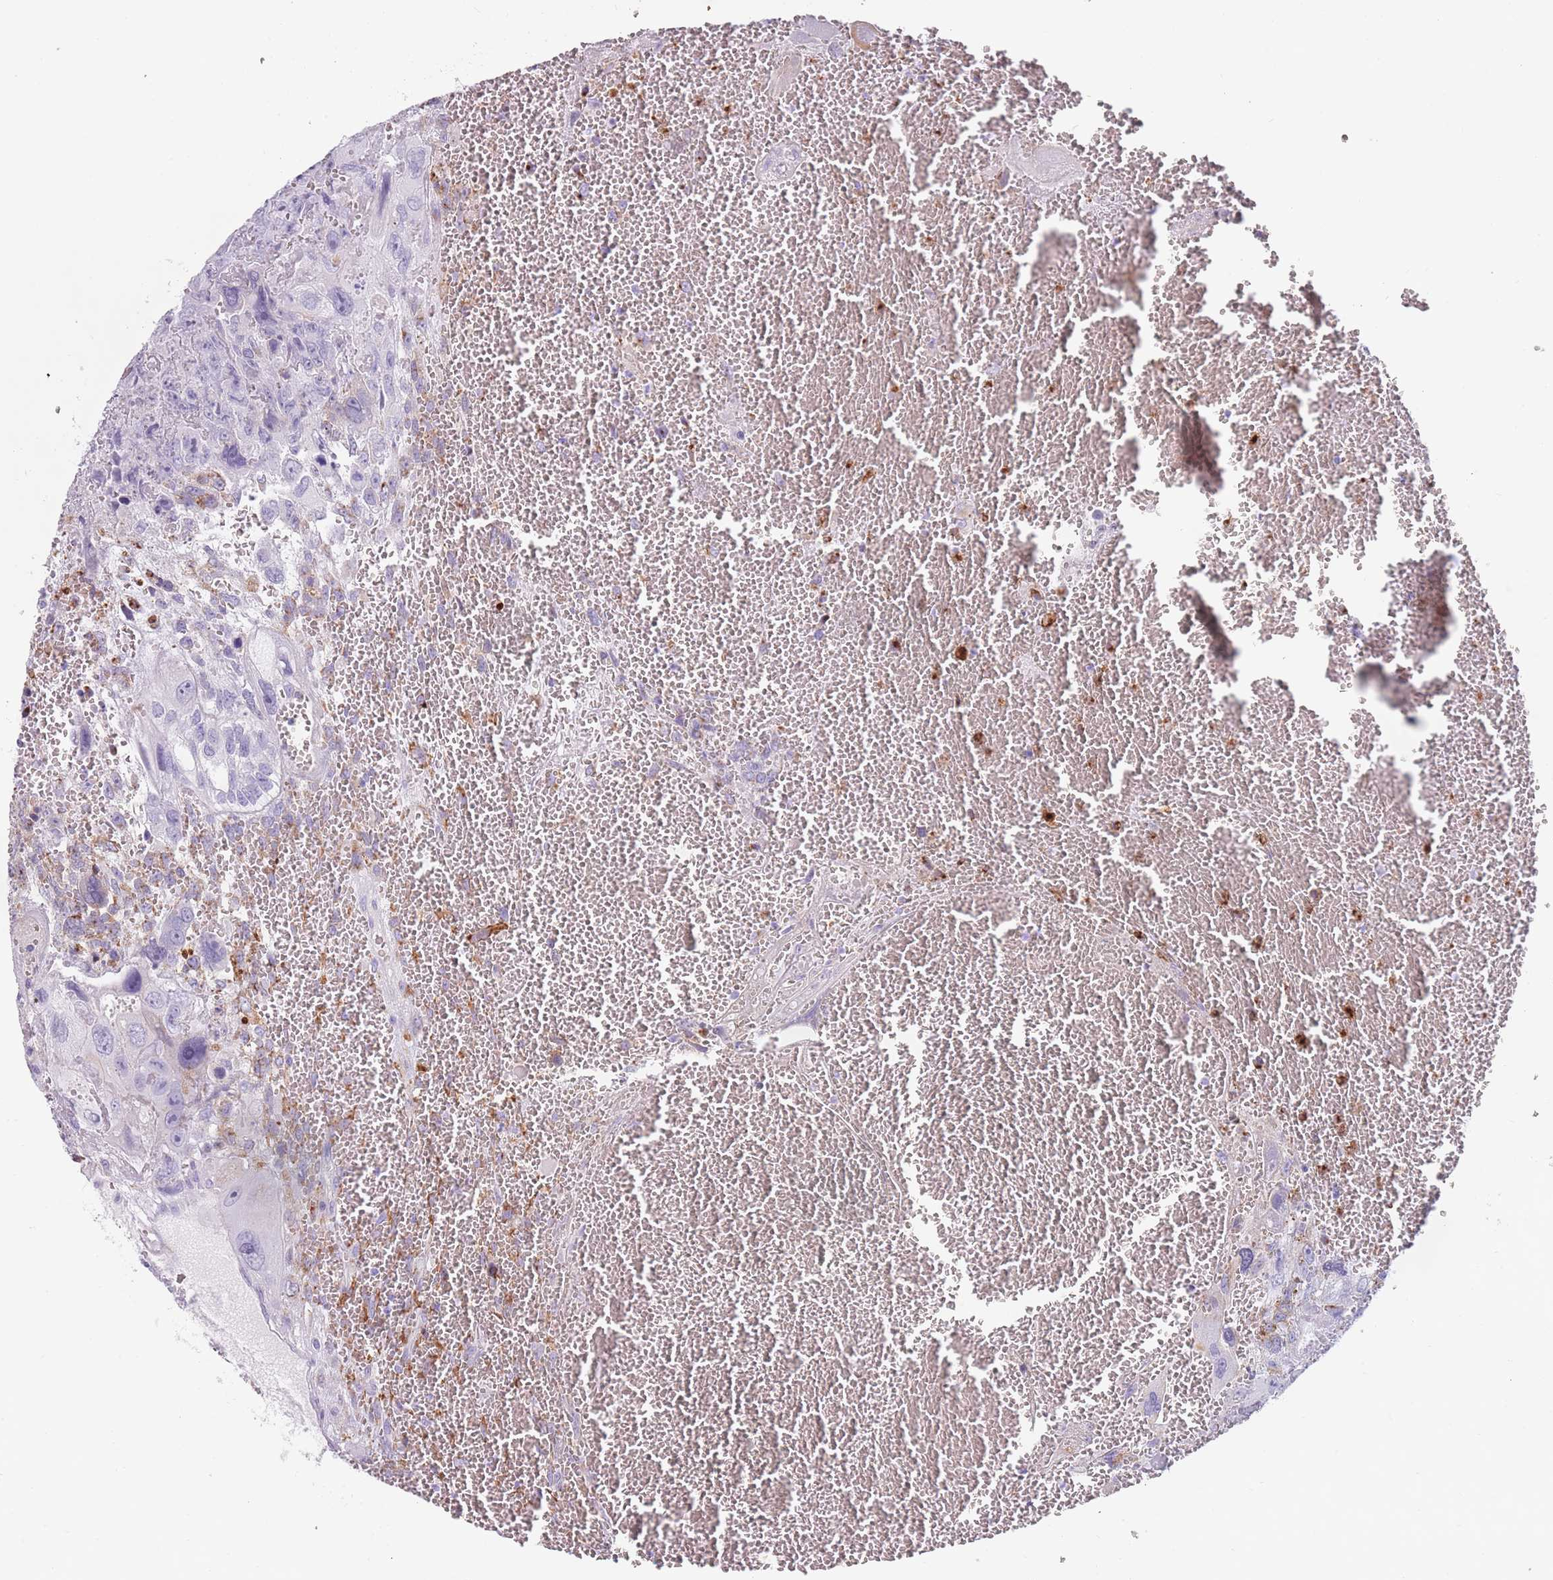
{"staining": {"intensity": "negative", "quantity": "none", "location": "none"}, "tissue": "testis cancer", "cell_type": "Tumor cells", "image_type": "cancer", "snomed": [{"axis": "morphology", "description": "Carcinoma, Embryonal, NOS"}, {"axis": "topography", "description": "Testis"}], "caption": "Tumor cells are negative for brown protein staining in testis embryonal carcinoma.", "gene": "COLEC12", "patient": {"sex": "male", "age": 28}}